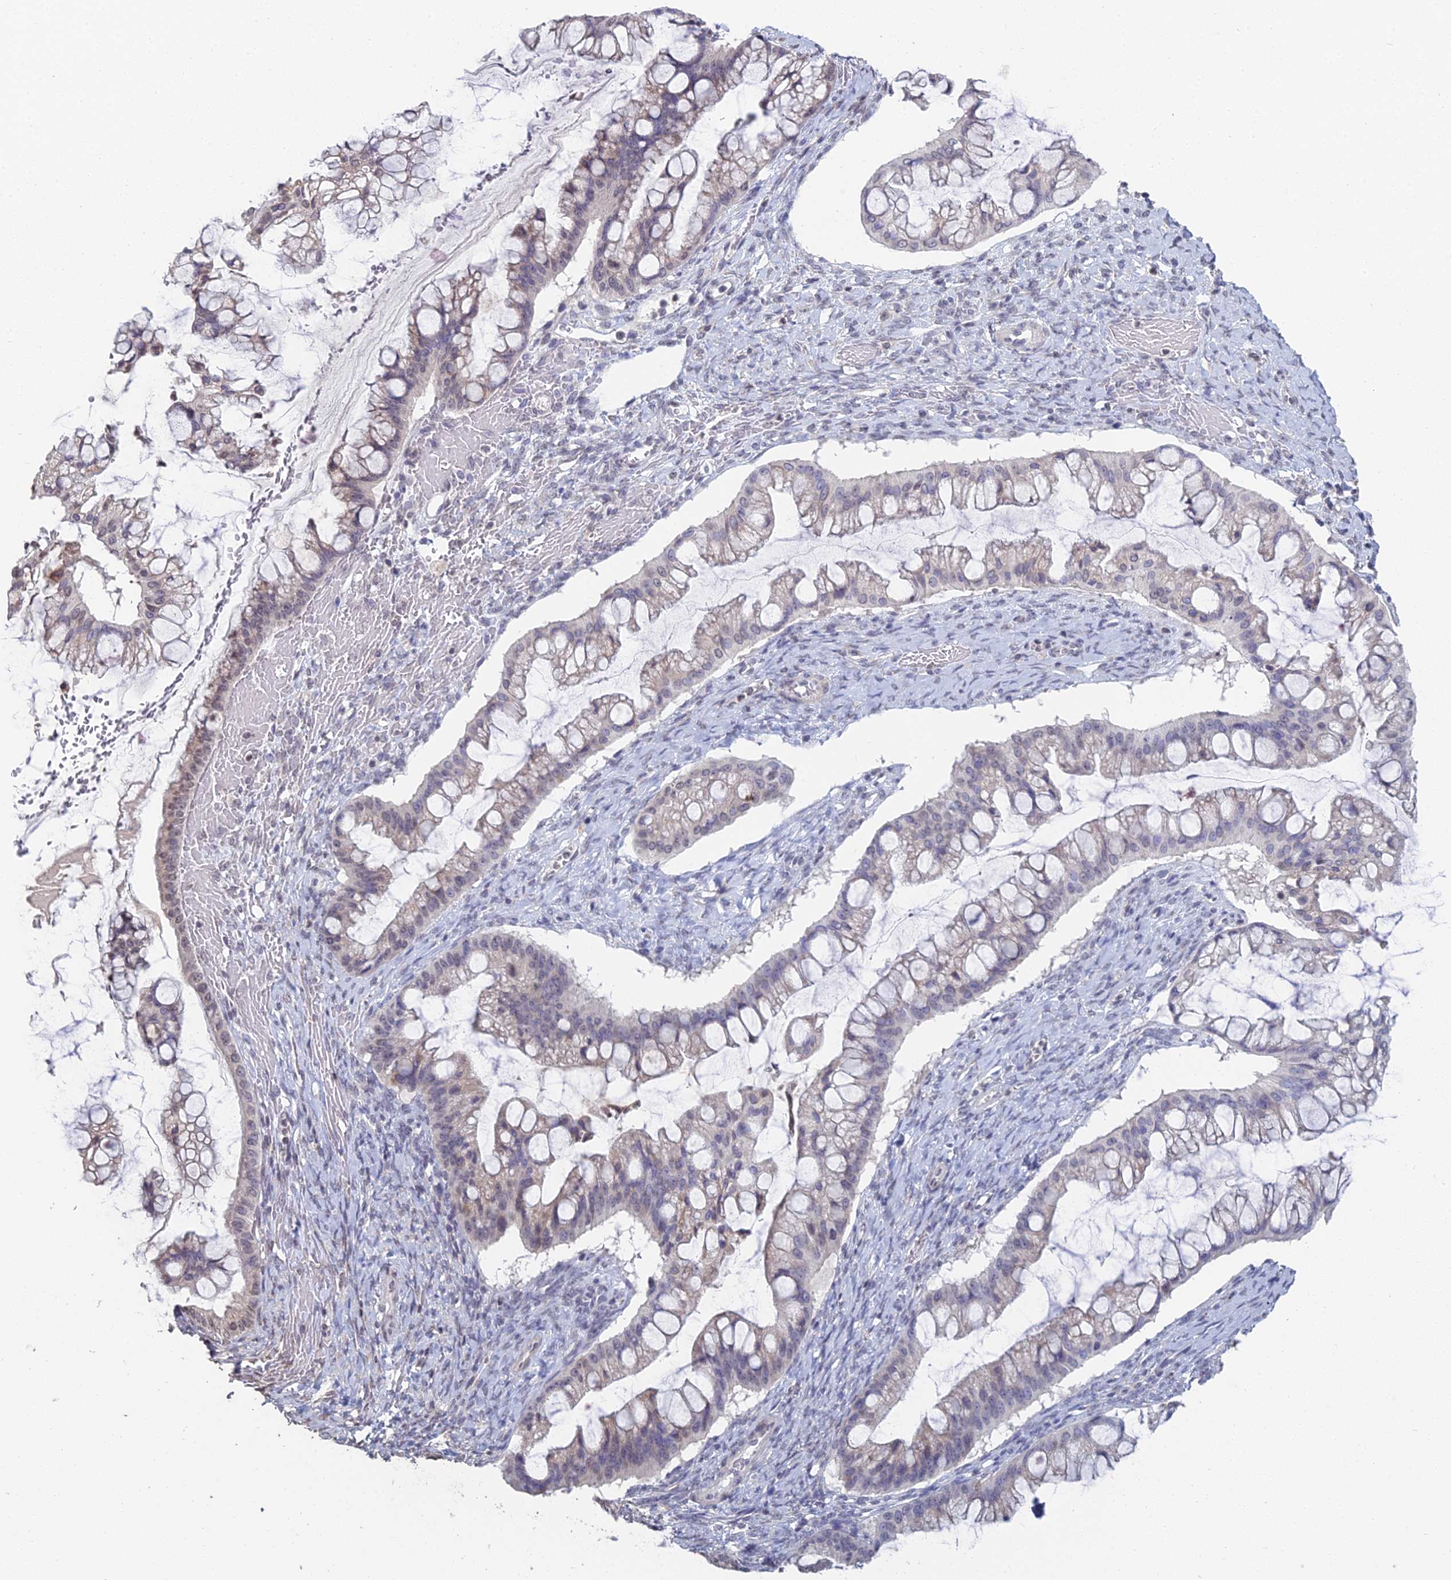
{"staining": {"intensity": "weak", "quantity": "<25%", "location": "nuclear"}, "tissue": "ovarian cancer", "cell_type": "Tumor cells", "image_type": "cancer", "snomed": [{"axis": "morphology", "description": "Cystadenocarcinoma, mucinous, NOS"}, {"axis": "topography", "description": "Ovary"}], "caption": "This micrograph is of ovarian cancer stained with immunohistochemistry to label a protein in brown with the nuclei are counter-stained blue. There is no expression in tumor cells. (DAB IHC with hematoxylin counter stain).", "gene": "PRR22", "patient": {"sex": "female", "age": 73}}